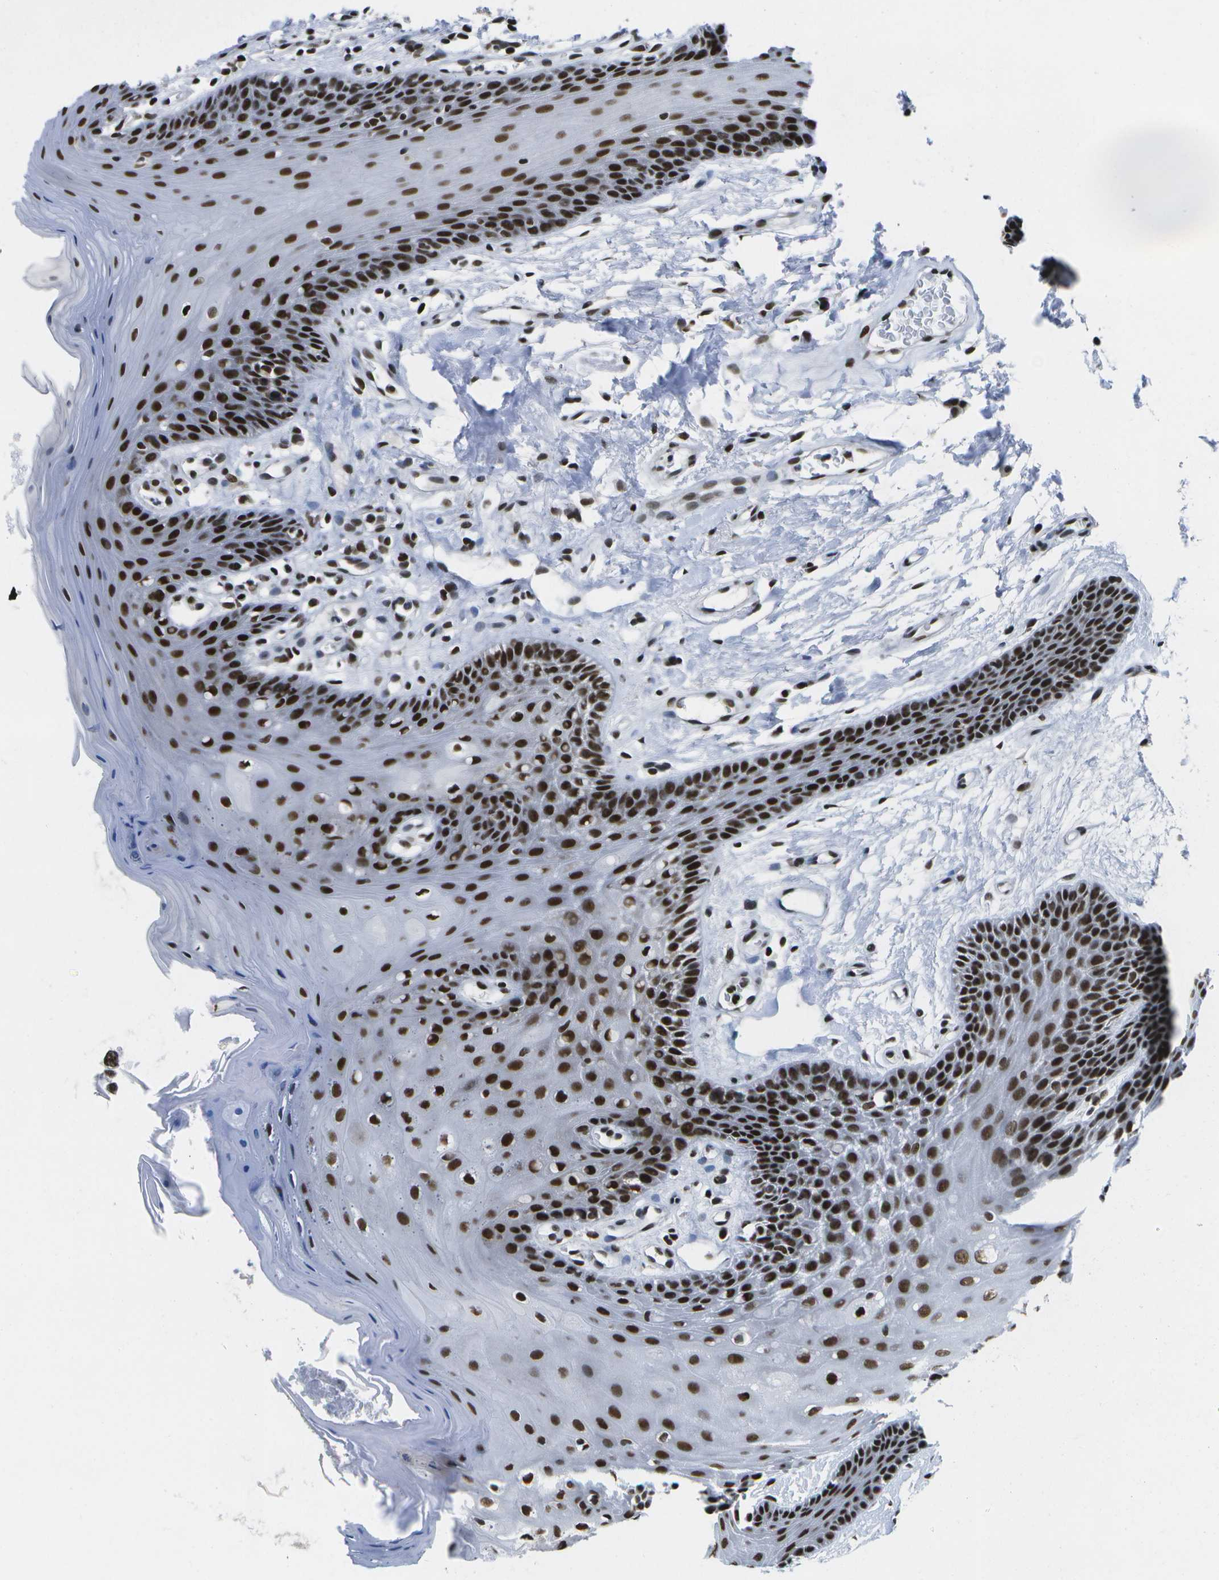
{"staining": {"intensity": "strong", "quantity": ">75%", "location": "nuclear"}, "tissue": "oral mucosa", "cell_type": "Squamous epithelial cells", "image_type": "normal", "snomed": [{"axis": "morphology", "description": "Normal tissue, NOS"}, {"axis": "morphology", "description": "Squamous cell carcinoma, NOS"}, {"axis": "topography", "description": "Oral tissue"}, {"axis": "topography", "description": "Head-Neck"}], "caption": "Strong nuclear expression is present in approximately >75% of squamous epithelial cells in unremarkable oral mucosa.", "gene": "NSRP1", "patient": {"sex": "male", "age": 71}}